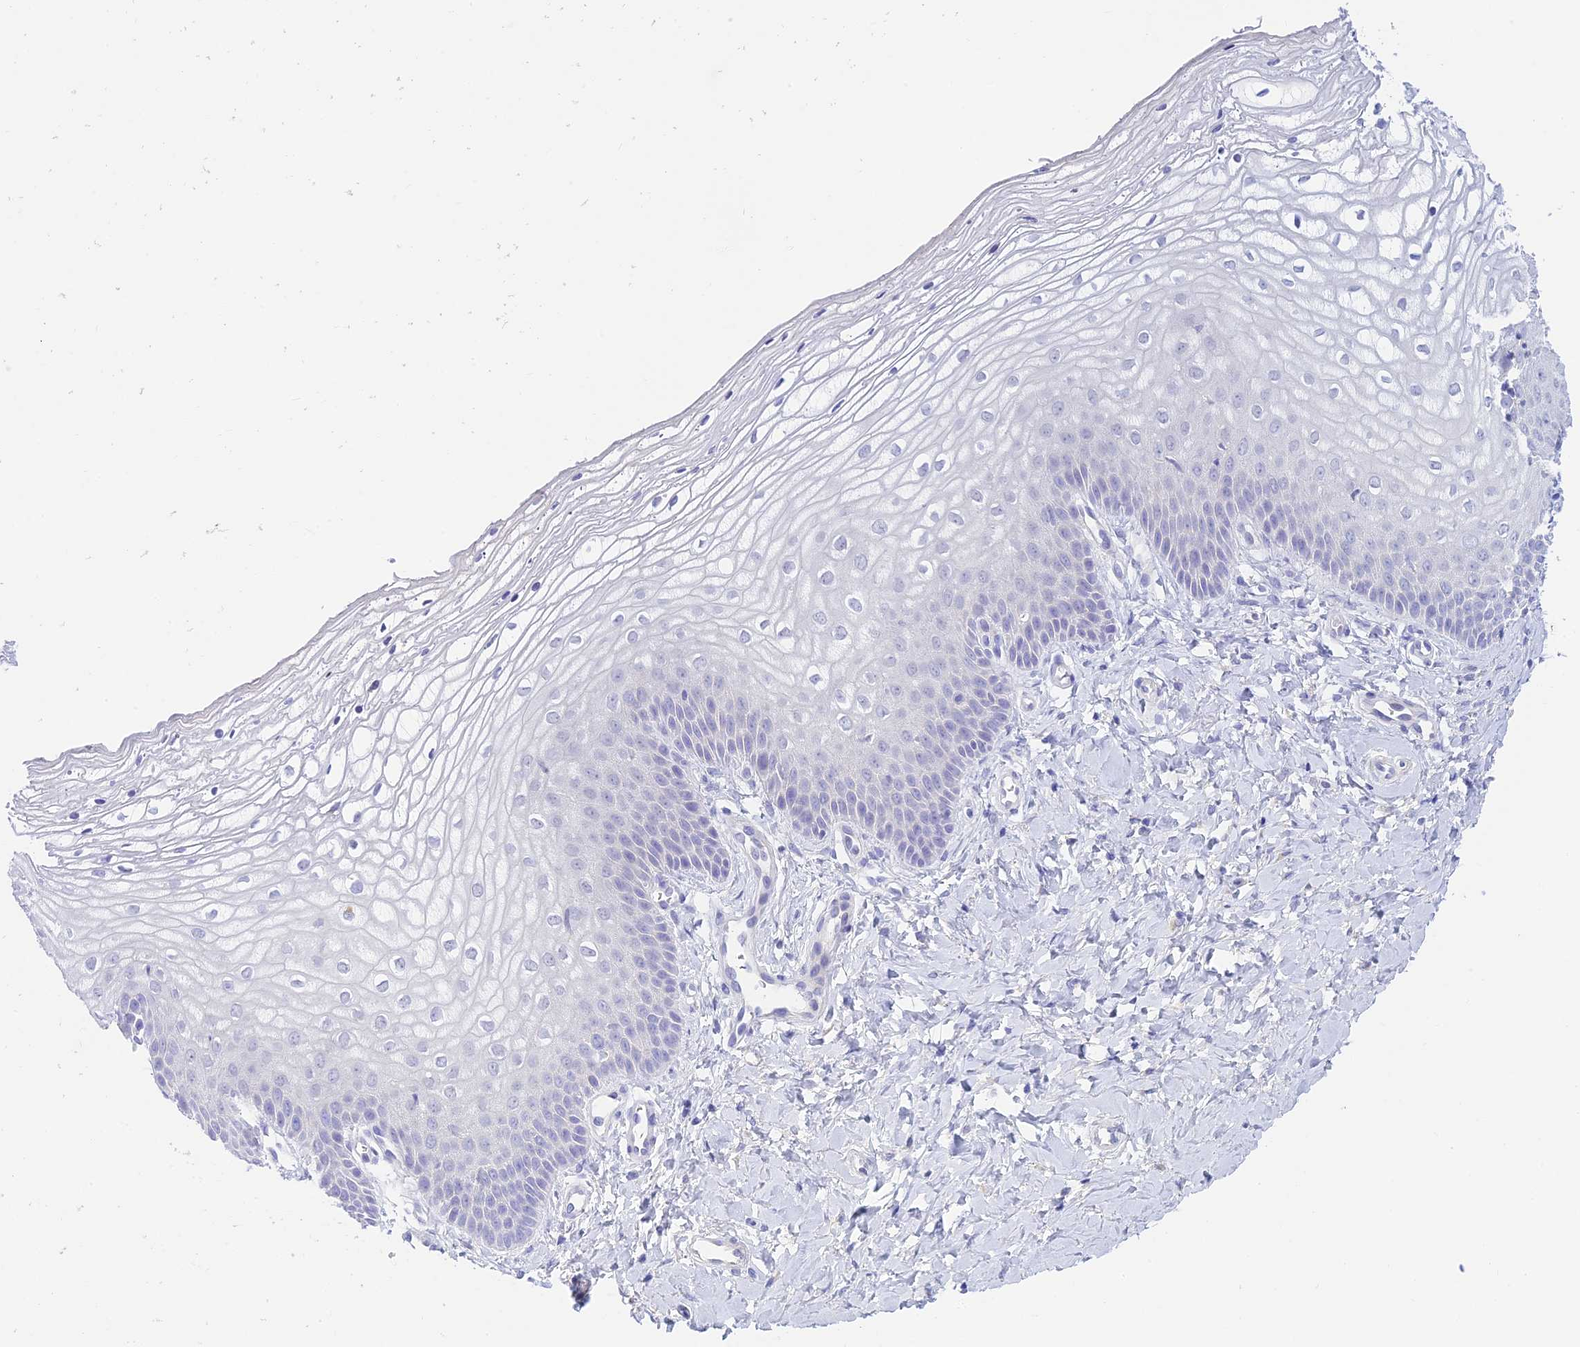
{"staining": {"intensity": "negative", "quantity": "none", "location": "none"}, "tissue": "vagina", "cell_type": "Squamous epithelial cells", "image_type": "normal", "snomed": [{"axis": "morphology", "description": "Normal tissue, NOS"}, {"axis": "topography", "description": "Vagina"}], "caption": "Immunohistochemistry (IHC) of normal human vagina shows no staining in squamous epithelial cells.", "gene": "INTS13", "patient": {"sex": "female", "age": 68}}